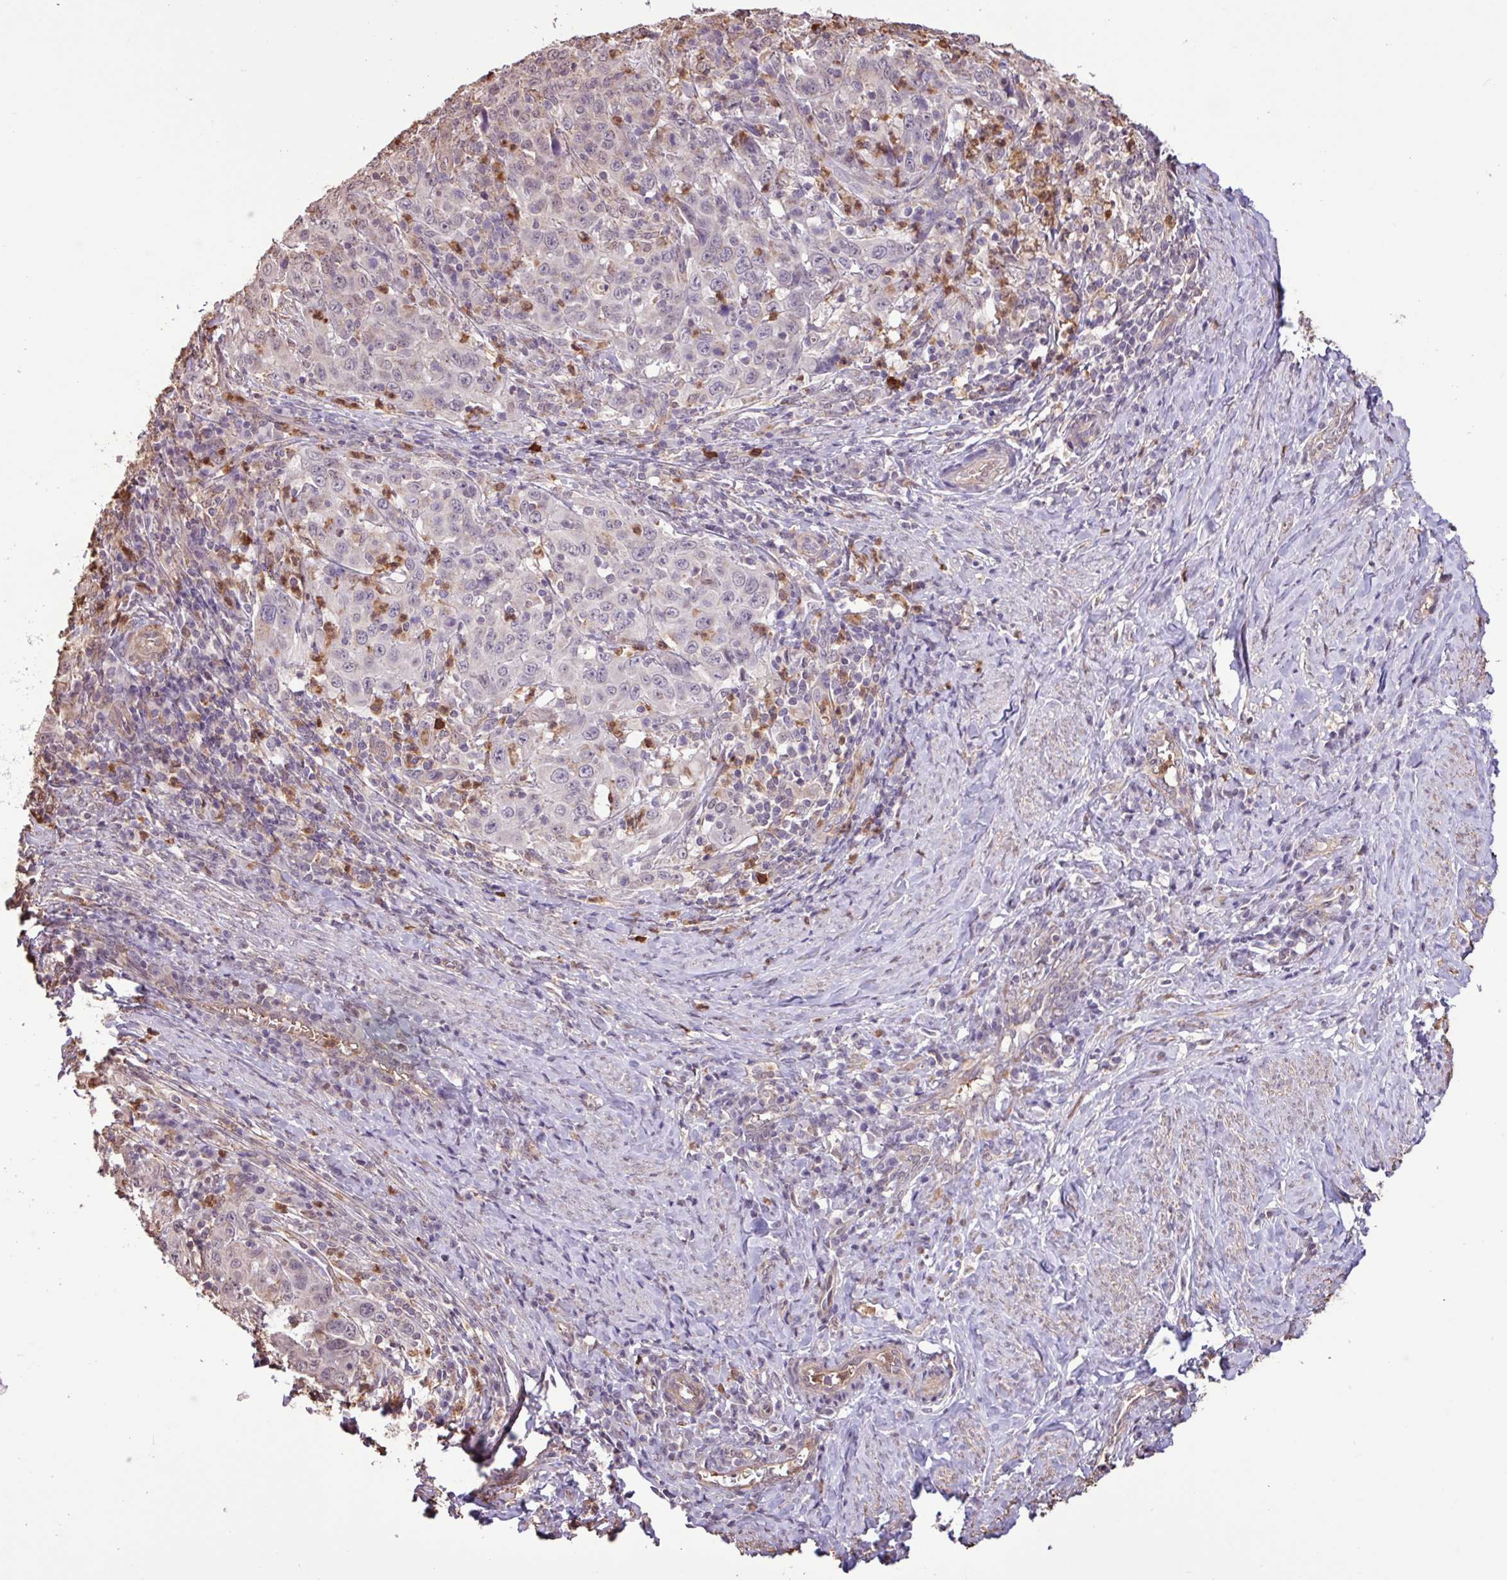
{"staining": {"intensity": "negative", "quantity": "none", "location": "none"}, "tissue": "cervical cancer", "cell_type": "Tumor cells", "image_type": "cancer", "snomed": [{"axis": "morphology", "description": "Squamous cell carcinoma, NOS"}, {"axis": "topography", "description": "Cervix"}], "caption": "Immunohistochemical staining of cervical squamous cell carcinoma demonstrates no significant staining in tumor cells. (Stains: DAB immunohistochemistry with hematoxylin counter stain, Microscopy: brightfield microscopy at high magnification).", "gene": "CHST11", "patient": {"sex": "female", "age": 46}}